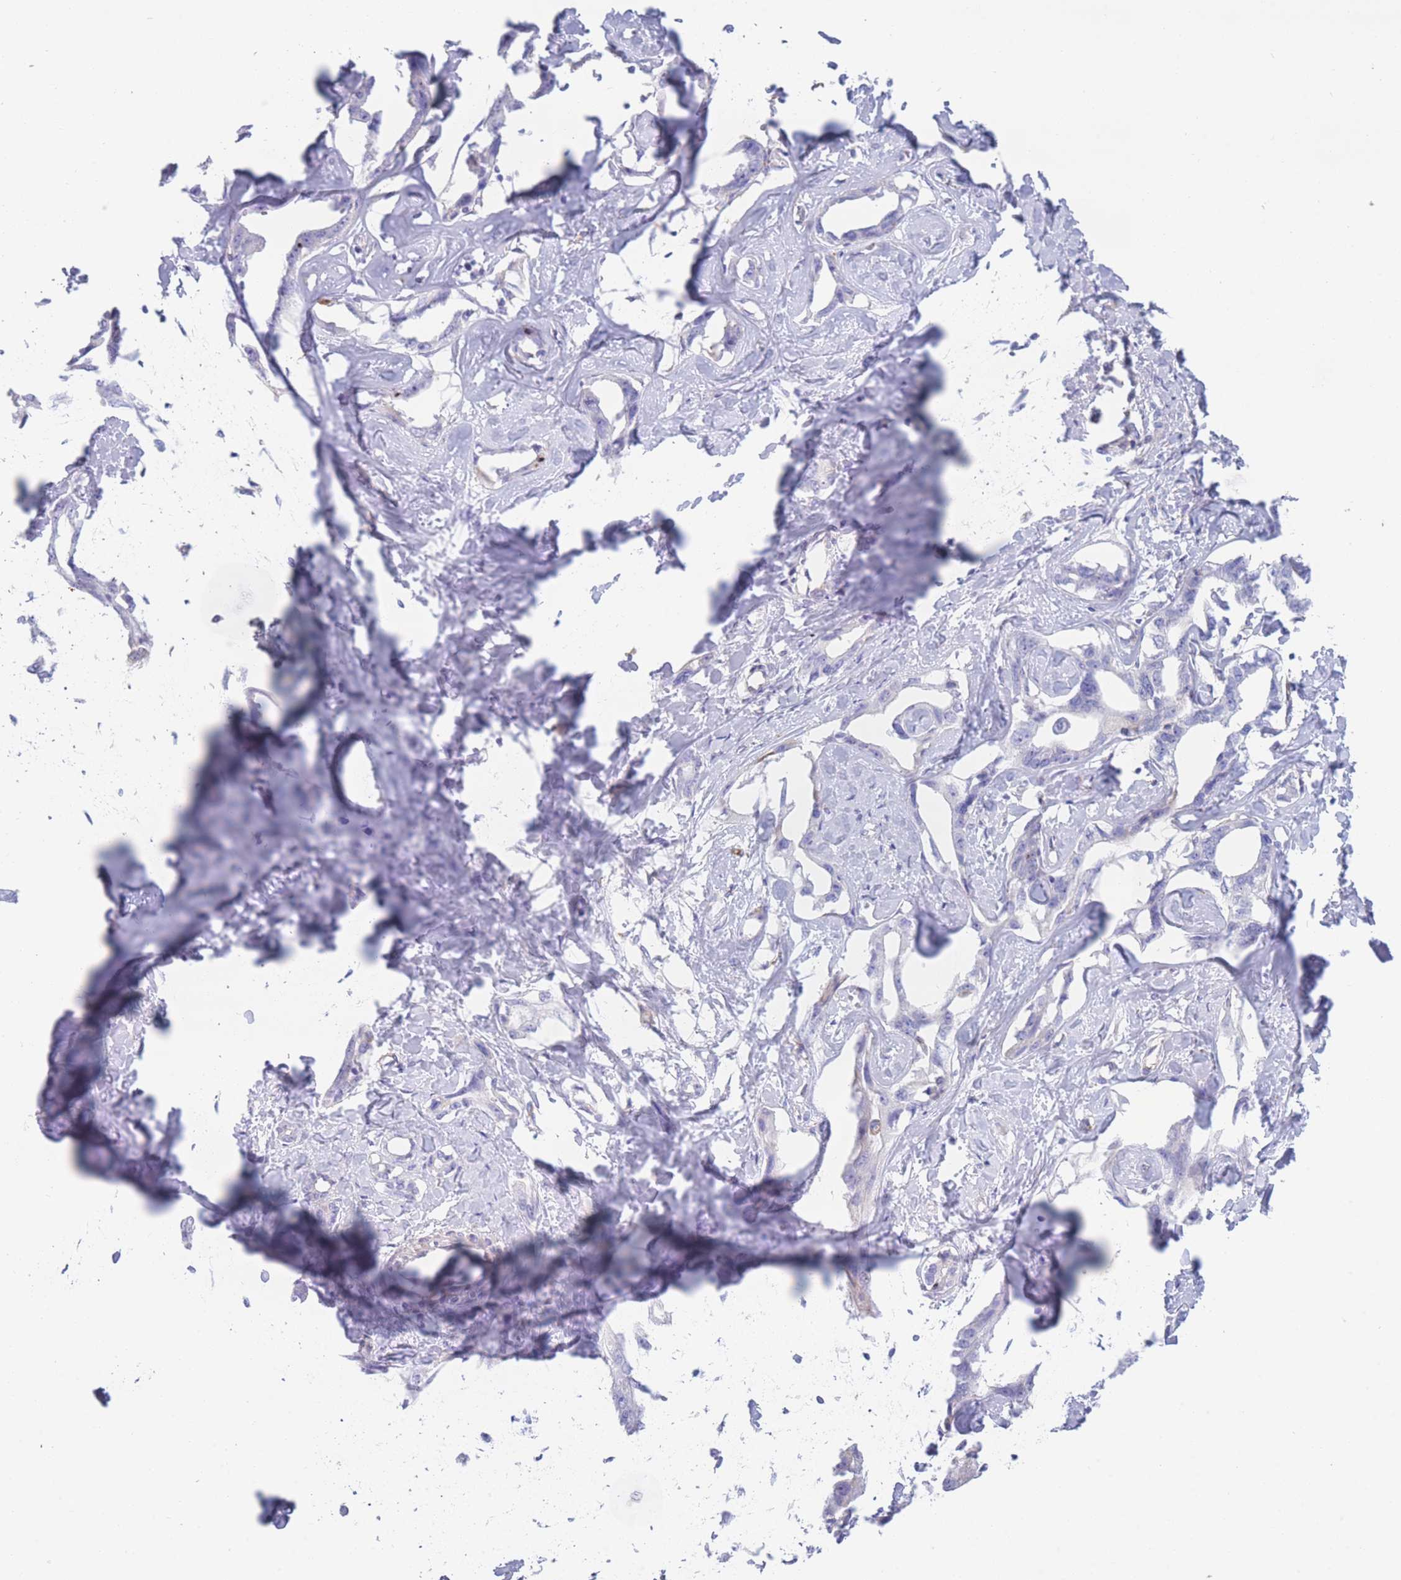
{"staining": {"intensity": "negative", "quantity": "none", "location": "none"}, "tissue": "liver cancer", "cell_type": "Tumor cells", "image_type": "cancer", "snomed": [{"axis": "morphology", "description": "Cholangiocarcinoma"}, {"axis": "topography", "description": "Liver"}], "caption": "There is no significant expression in tumor cells of liver cancer.", "gene": "XKR8", "patient": {"sex": "male", "age": 59}}